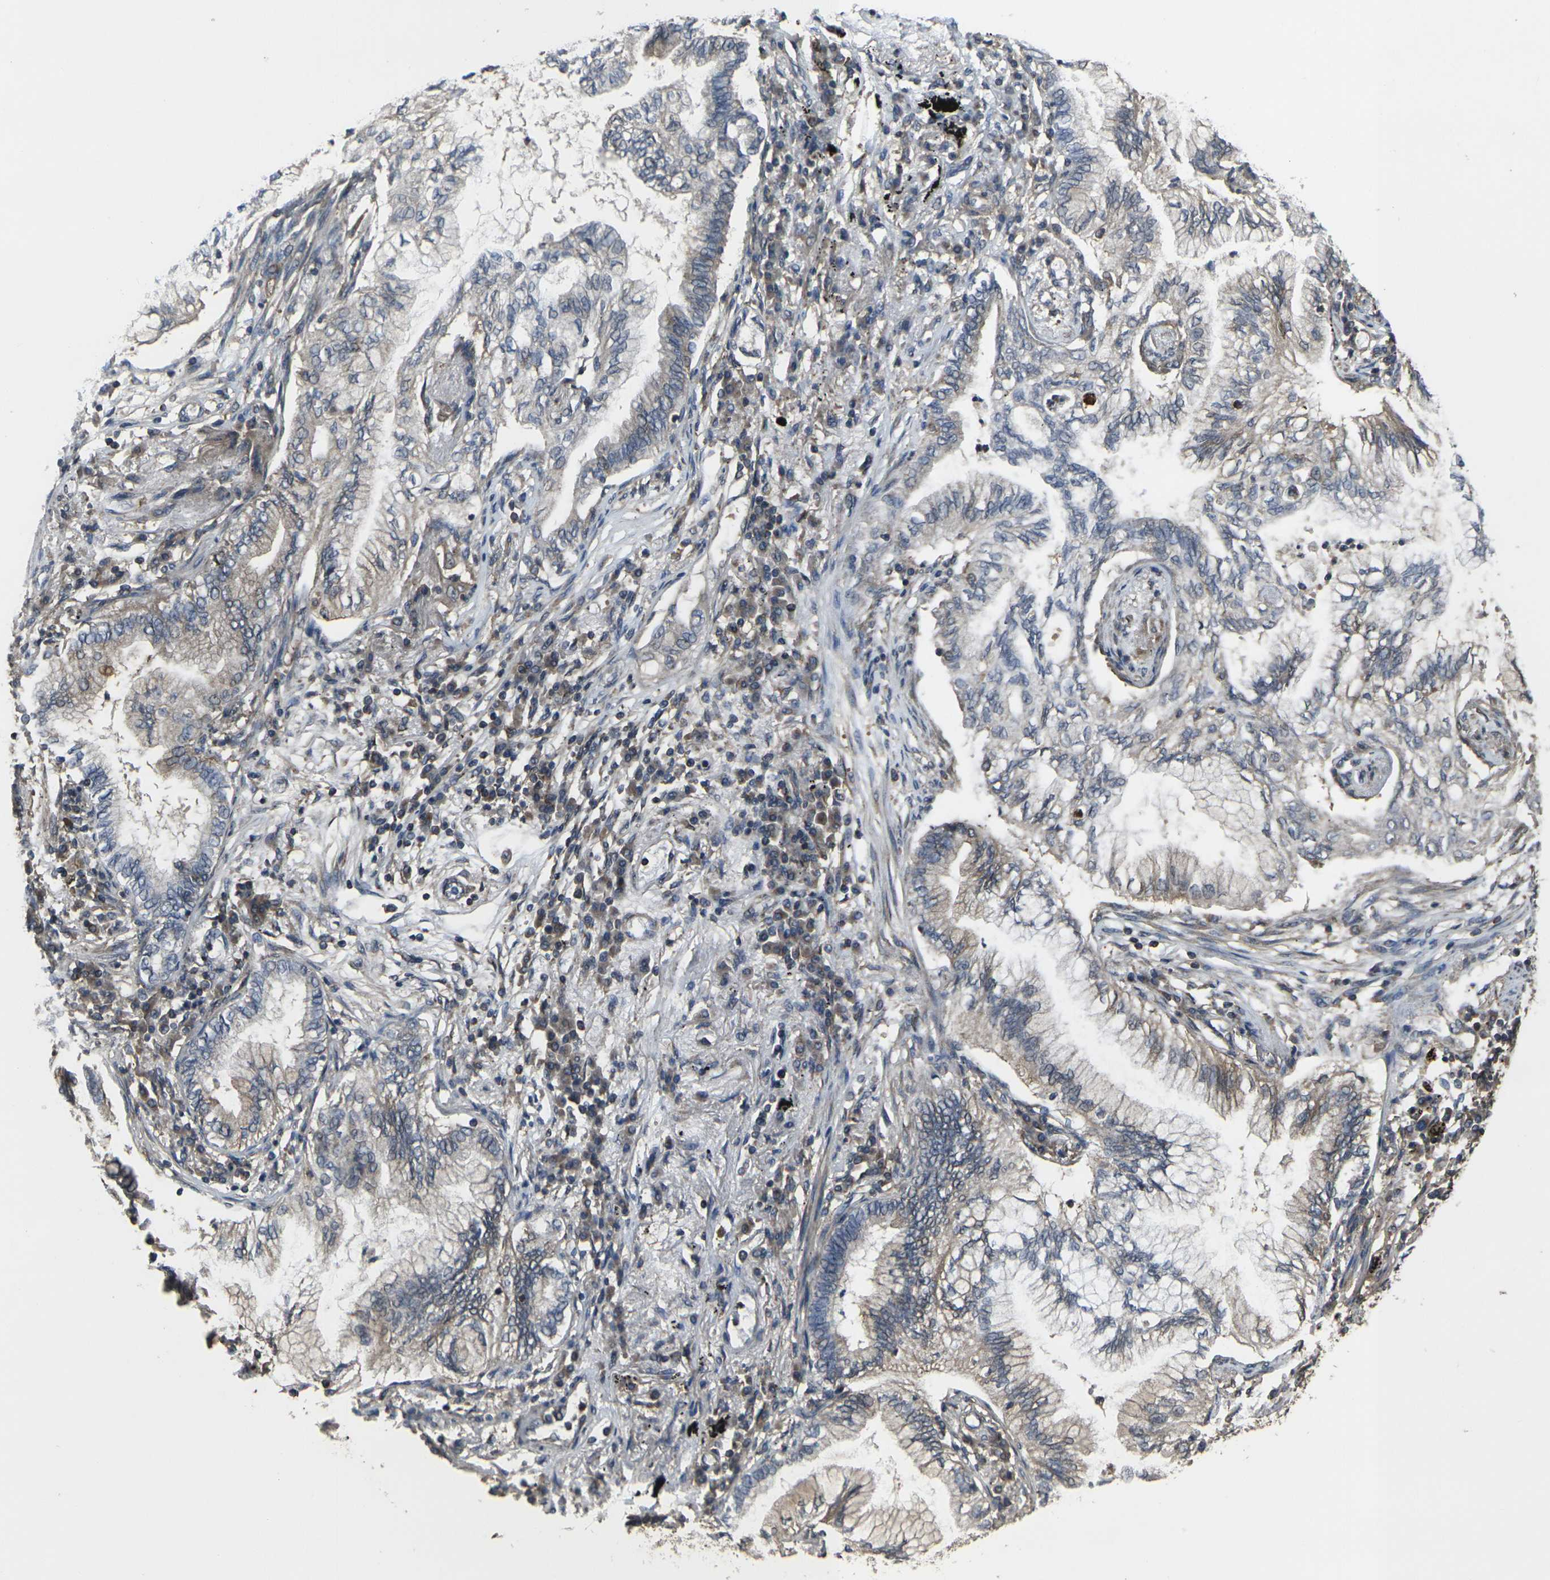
{"staining": {"intensity": "weak", "quantity": ">75%", "location": "cytoplasmic/membranous"}, "tissue": "lung cancer", "cell_type": "Tumor cells", "image_type": "cancer", "snomed": [{"axis": "morphology", "description": "Normal tissue, NOS"}, {"axis": "morphology", "description": "Adenocarcinoma, NOS"}, {"axis": "topography", "description": "Bronchus"}, {"axis": "topography", "description": "Lung"}], "caption": "Weak cytoplasmic/membranous staining is seen in about >75% of tumor cells in lung cancer. The protein of interest is stained brown, and the nuclei are stained in blue (DAB IHC with brightfield microscopy, high magnification).", "gene": "PRKACB", "patient": {"sex": "female", "age": 70}}